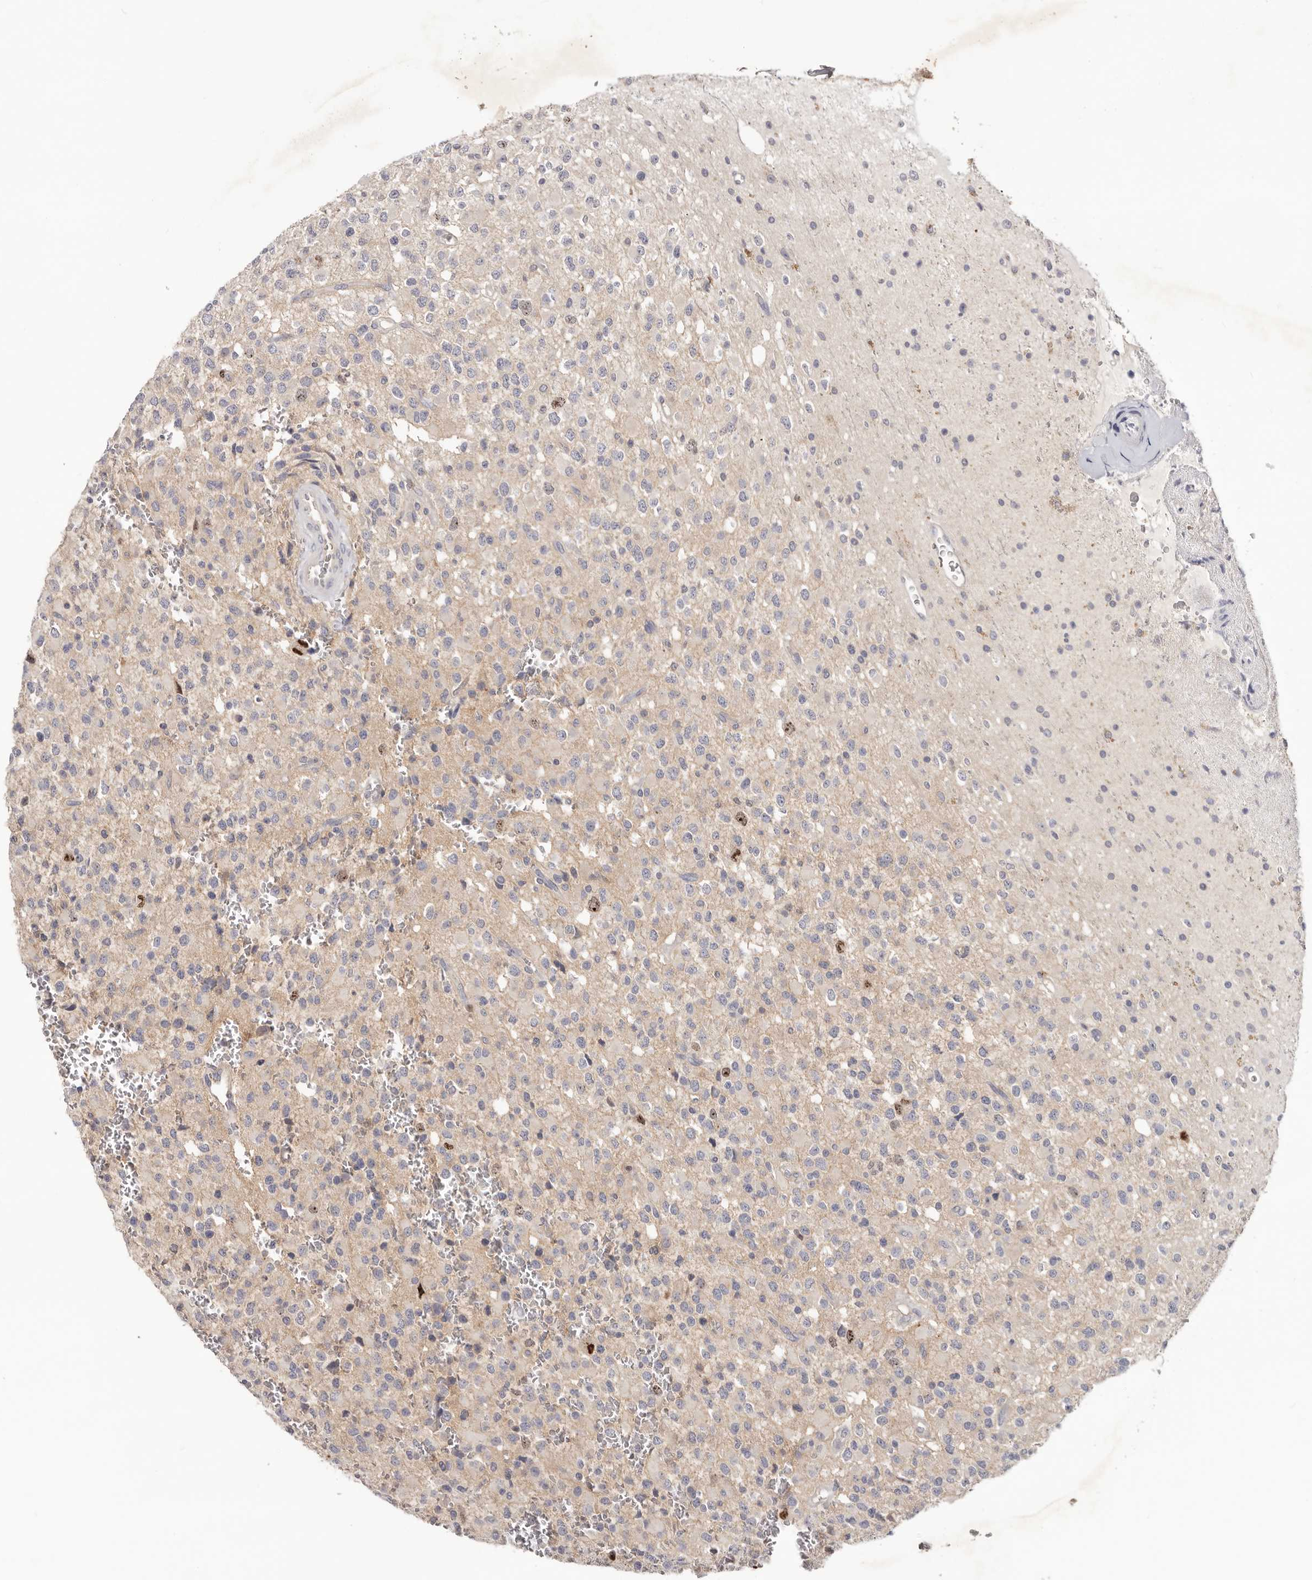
{"staining": {"intensity": "negative", "quantity": "none", "location": "none"}, "tissue": "glioma", "cell_type": "Tumor cells", "image_type": "cancer", "snomed": [{"axis": "morphology", "description": "Glioma, malignant, High grade"}, {"axis": "topography", "description": "Brain"}], "caption": "There is no significant positivity in tumor cells of high-grade glioma (malignant).", "gene": "CCDC190", "patient": {"sex": "male", "age": 34}}